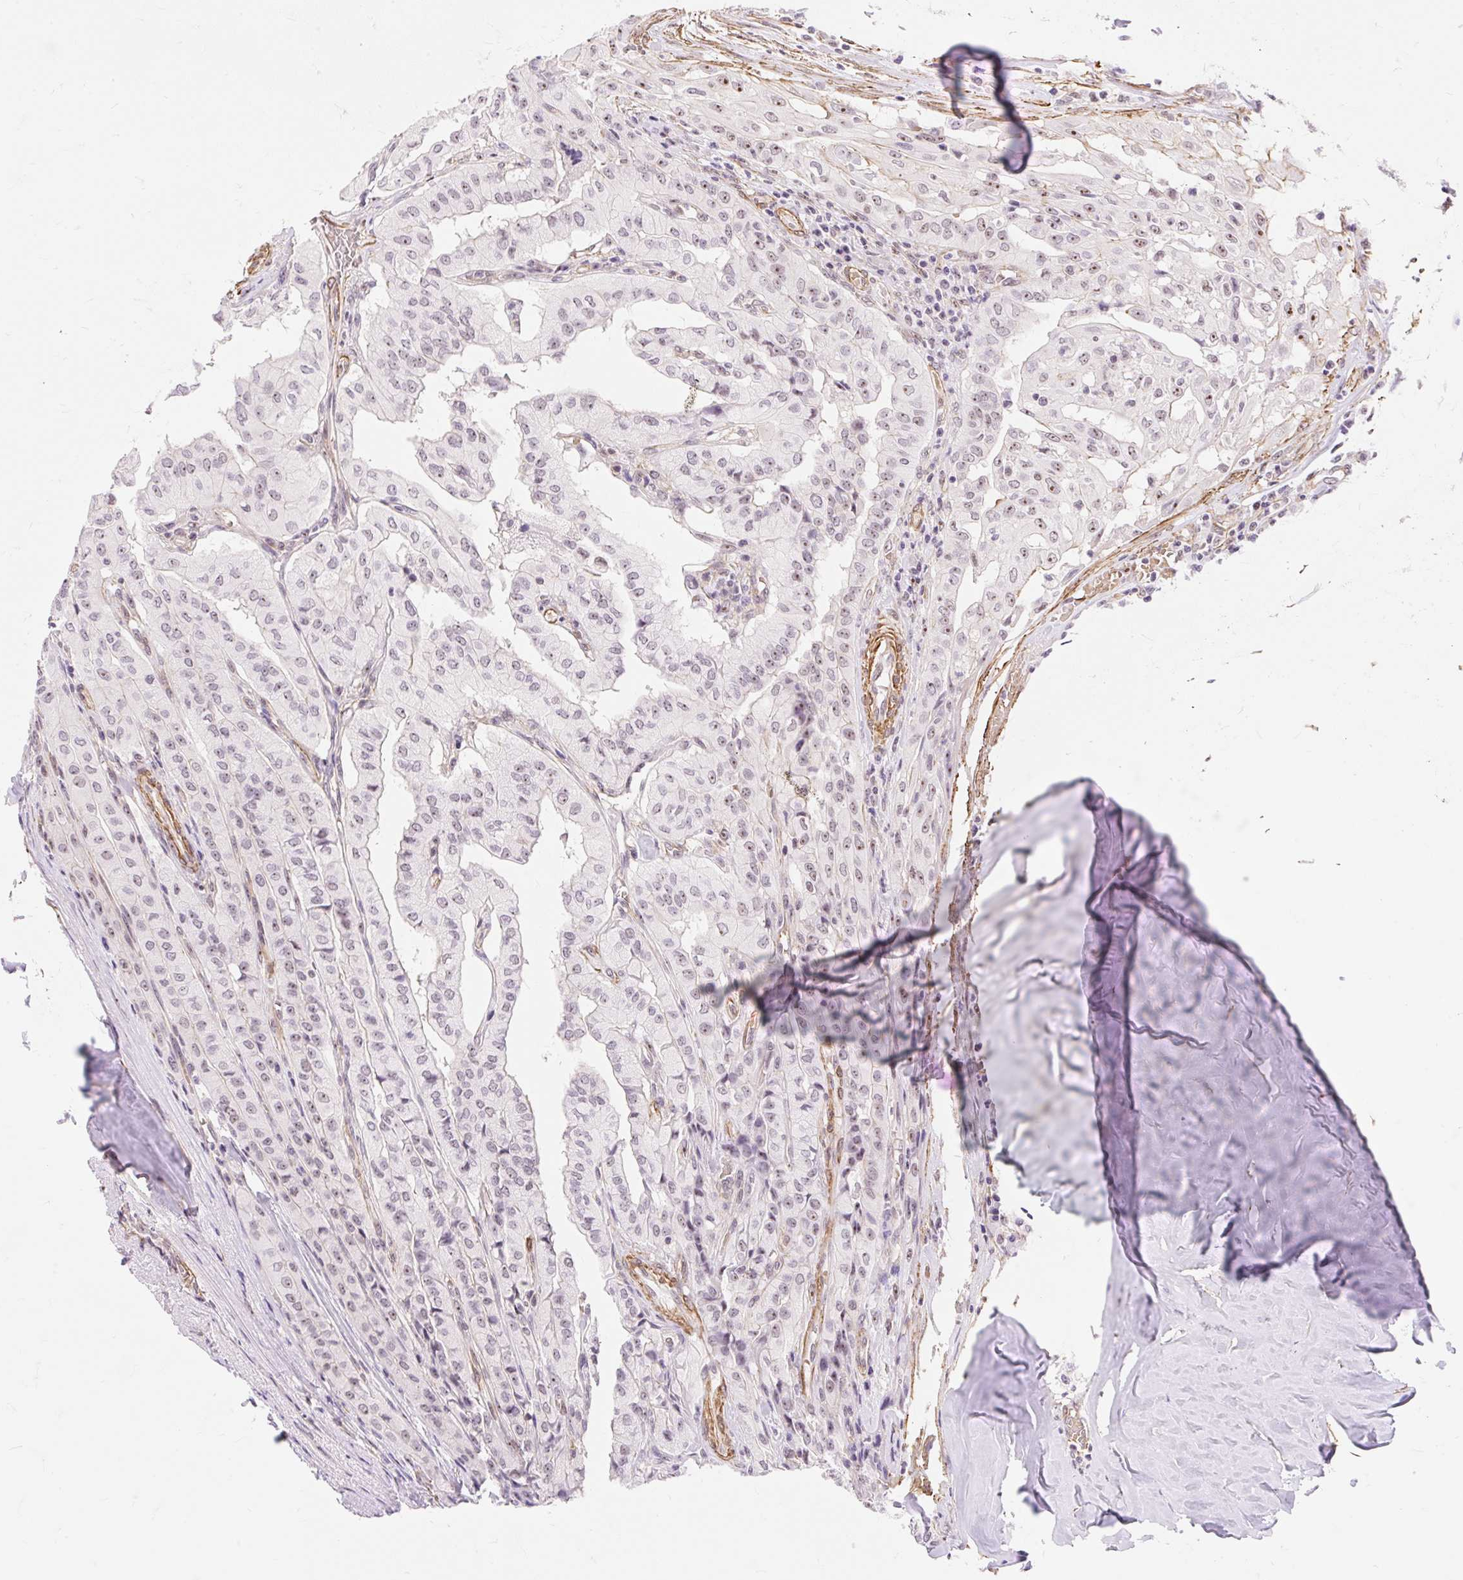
{"staining": {"intensity": "weak", "quantity": "25%-75%", "location": "nuclear"}, "tissue": "thyroid cancer", "cell_type": "Tumor cells", "image_type": "cancer", "snomed": [{"axis": "morphology", "description": "Papillary adenocarcinoma, NOS"}, {"axis": "topography", "description": "Thyroid gland"}], "caption": "Thyroid cancer (papillary adenocarcinoma) was stained to show a protein in brown. There is low levels of weak nuclear staining in about 25%-75% of tumor cells. The protein of interest is shown in brown color, while the nuclei are stained blue.", "gene": "OBP2A", "patient": {"sex": "female", "age": 59}}